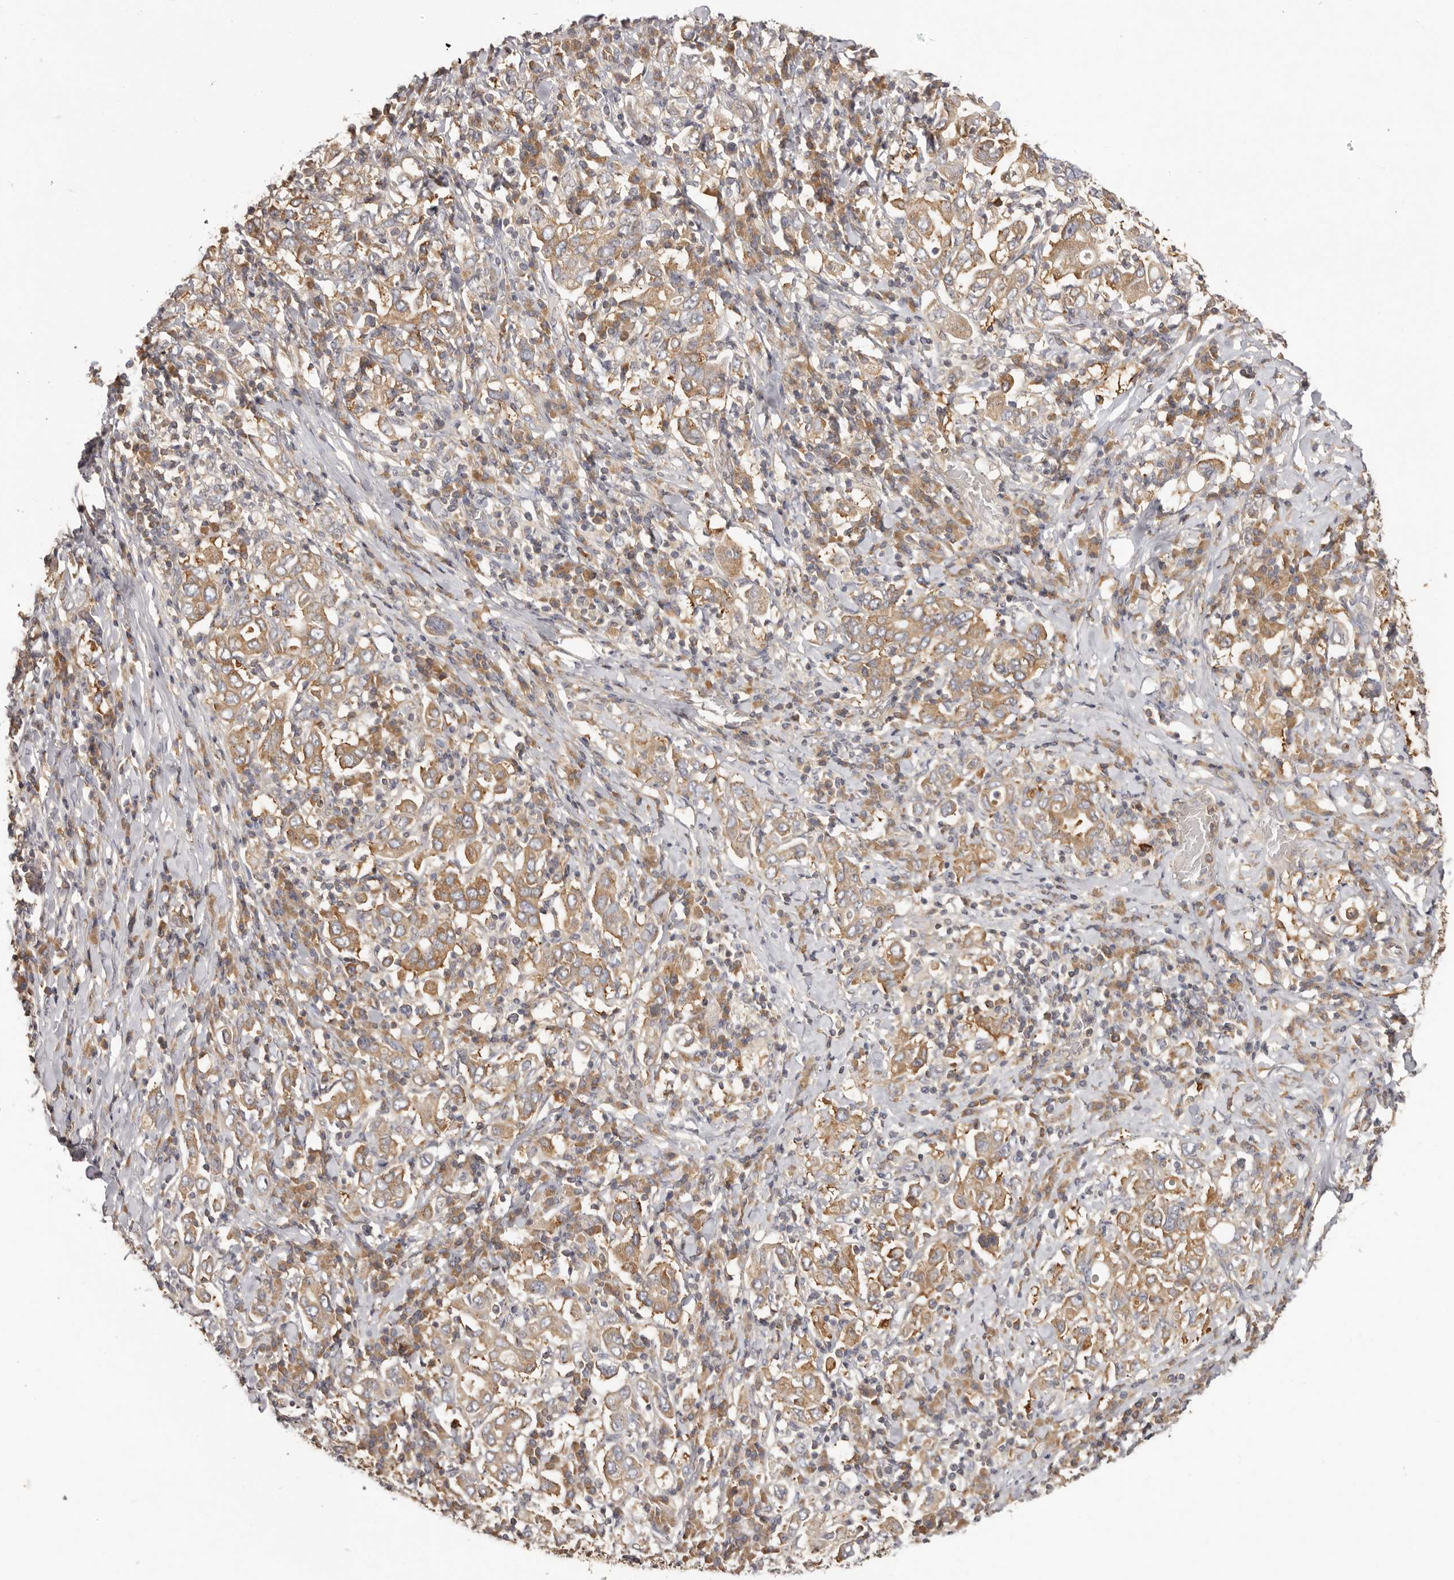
{"staining": {"intensity": "moderate", "quantity": ">75%", "location": "cytoplasmic/membranous"}, "tissue": "stomach cancer", "cell_type": "Tumor cells", "image_type": "cancer", "snomed": [{"axis": "morphology", "description": "Adenocarcinoma, NOS"}, {"axis": "topography", "description": "Stomach, upper"}], "caption": "IHC (DAB) staining of stomach cancer shows moderate cytoplasmic/membranous protein expression in approximately >75% of tumor cells.", "gene": "EEF1E1", "patient": {"sex": "male", "age": 62}}